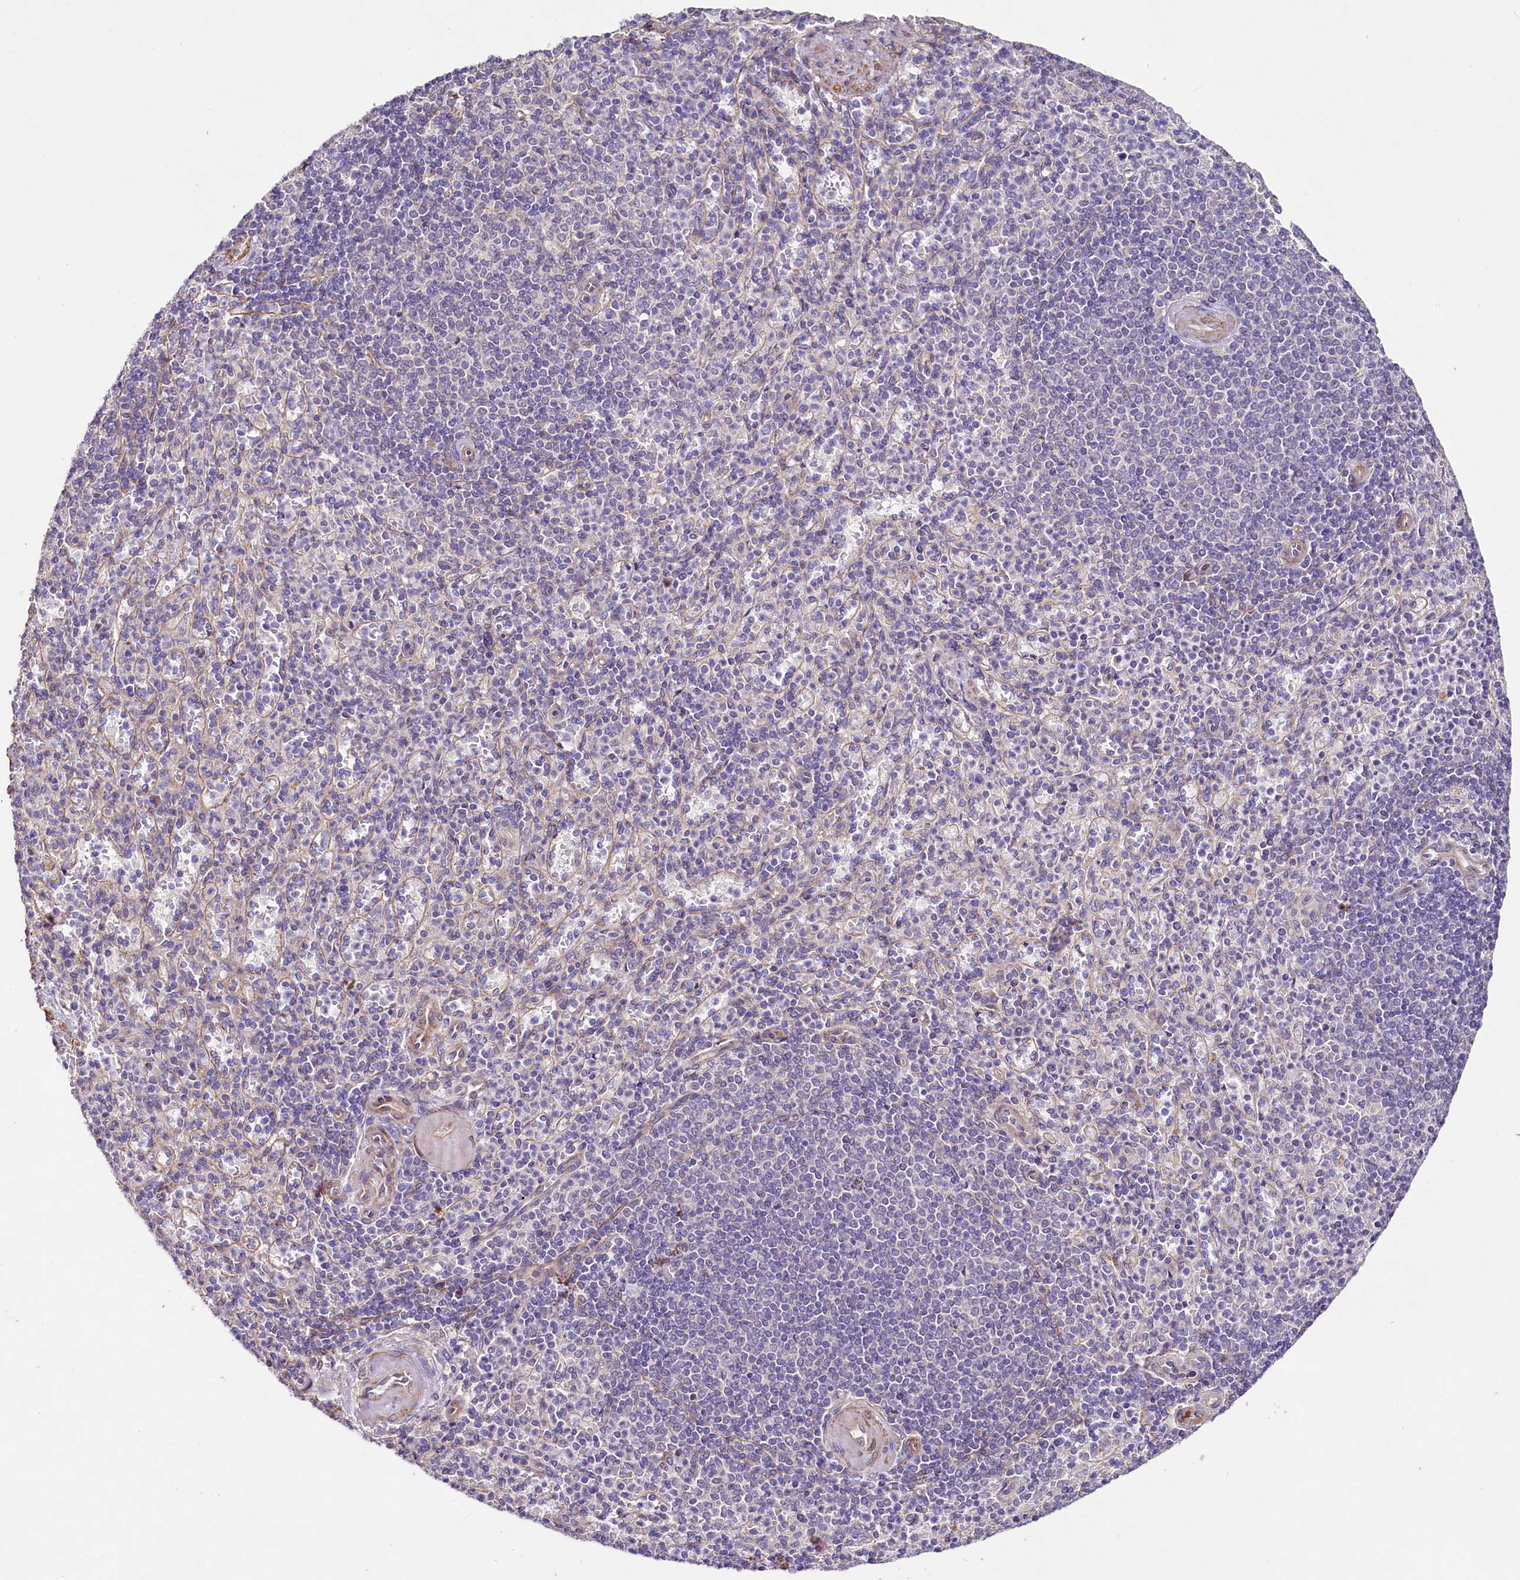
{"staining": {"intensity": "negative", "quantity": "none", "location": "none"}, "tissue": "spleen", "cell_type": "Cells in red pulp", "image_type": "normal", "snomed": [{"axis": "morphology", "description": "Normal tissue, NOS"}, {"axis": "topography", "description": "Spleen"}], "caption": "IHC micrograph of benign spleen: human spleen stained with DAB (3,3'-diaminobenzidine) shows no significant protein positivity in cells in red pulp. Nuclei are stained in blue.", "gene": "VPS11", "patient": {"sex": "female", "age": 74}}